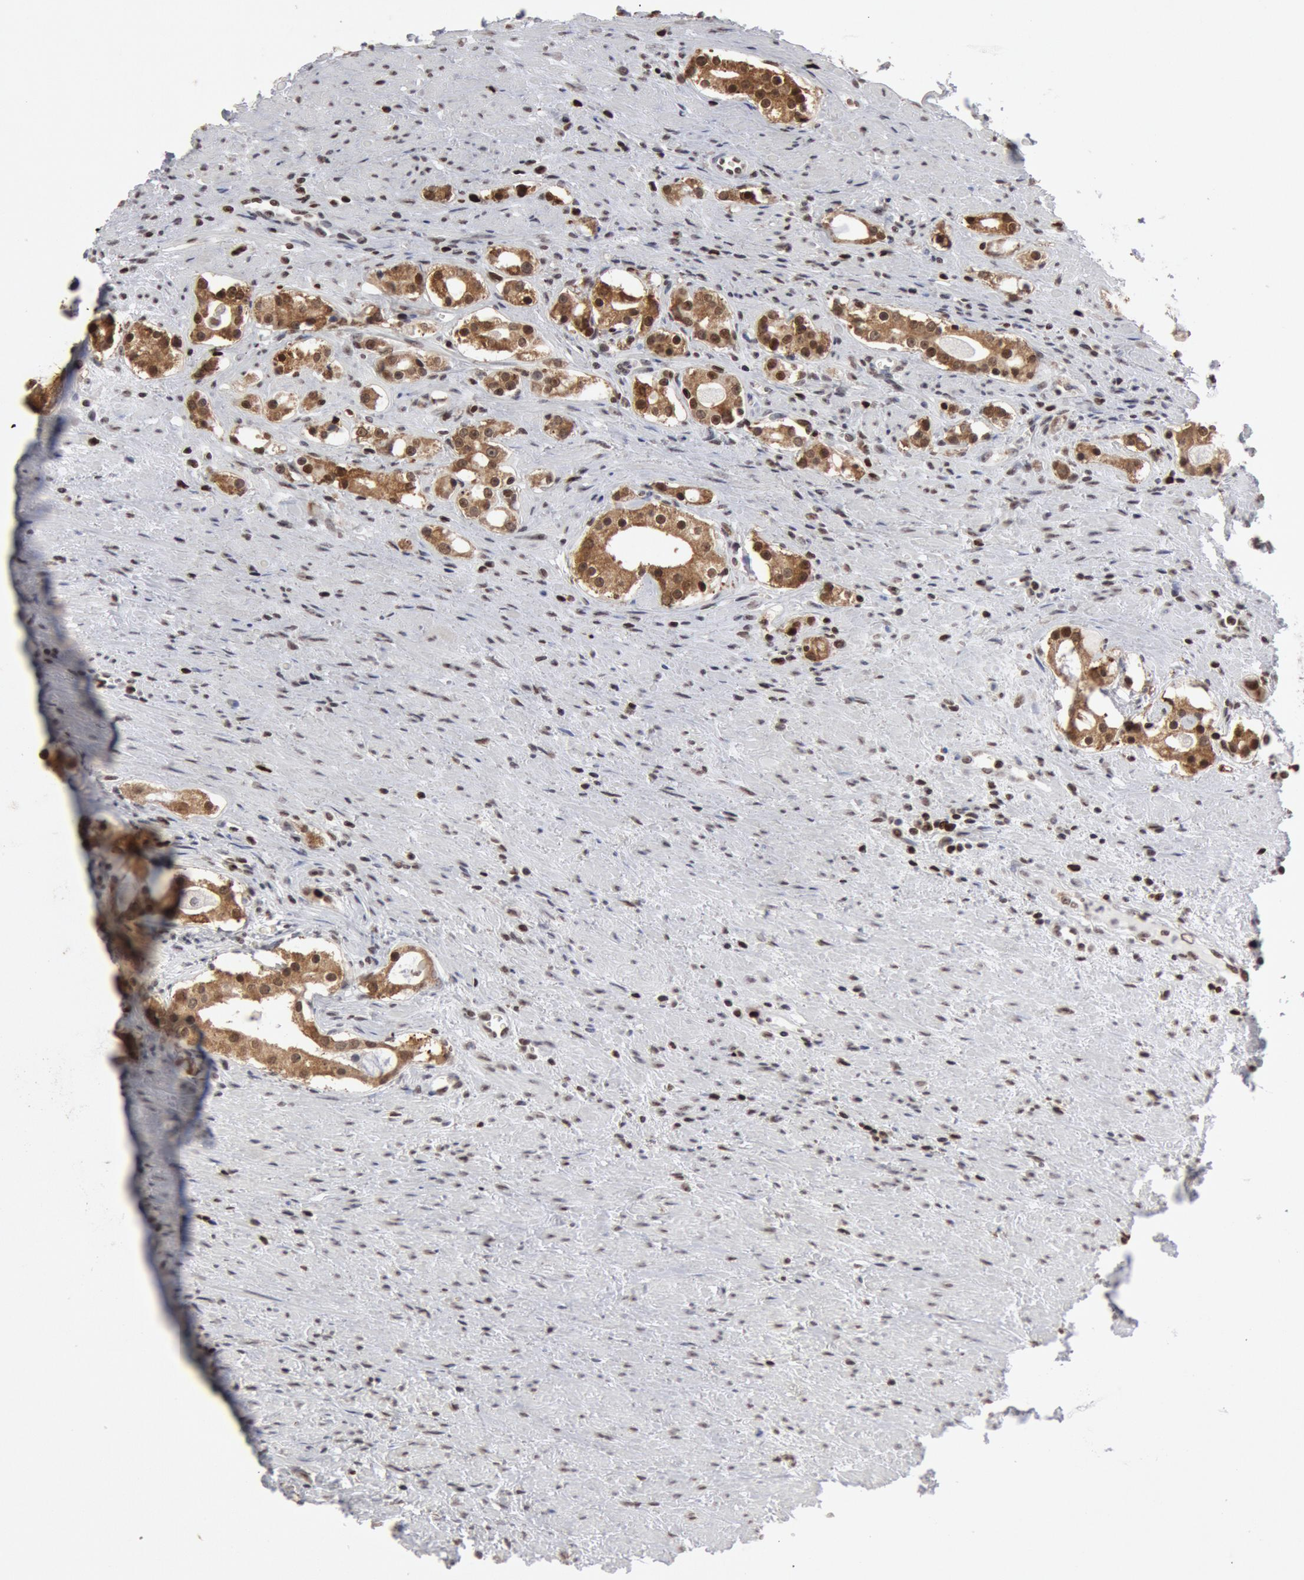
{"staining": {"intensity": "moderate", "quantity": ">75%", "location": "cytoplasmic/membranous,nuclear"}, "tissue": "prostate cancer", "cell_type": "Tumor cells", "image_type": "cancer", "snomed": [{"axis": "morphology", "description": "Adenocarcinoma, Medium grade"}, {"axis": "topography", "description": "Prostate"}], "caption": "Immunohistochemistry (DAB (3,3'-diaminobenzidine)) staining of prostate cancer exhibits moderate cytoplasmic/membranous and nuclear protein expression in about >75% of tumor cells. The protein is stained brown, and the nuclei are stained in blue (DAB IHC with brightfield microscopy, high magnification).", "gene": "SUB1", "patient": {"sex": "male", "age": 73}}